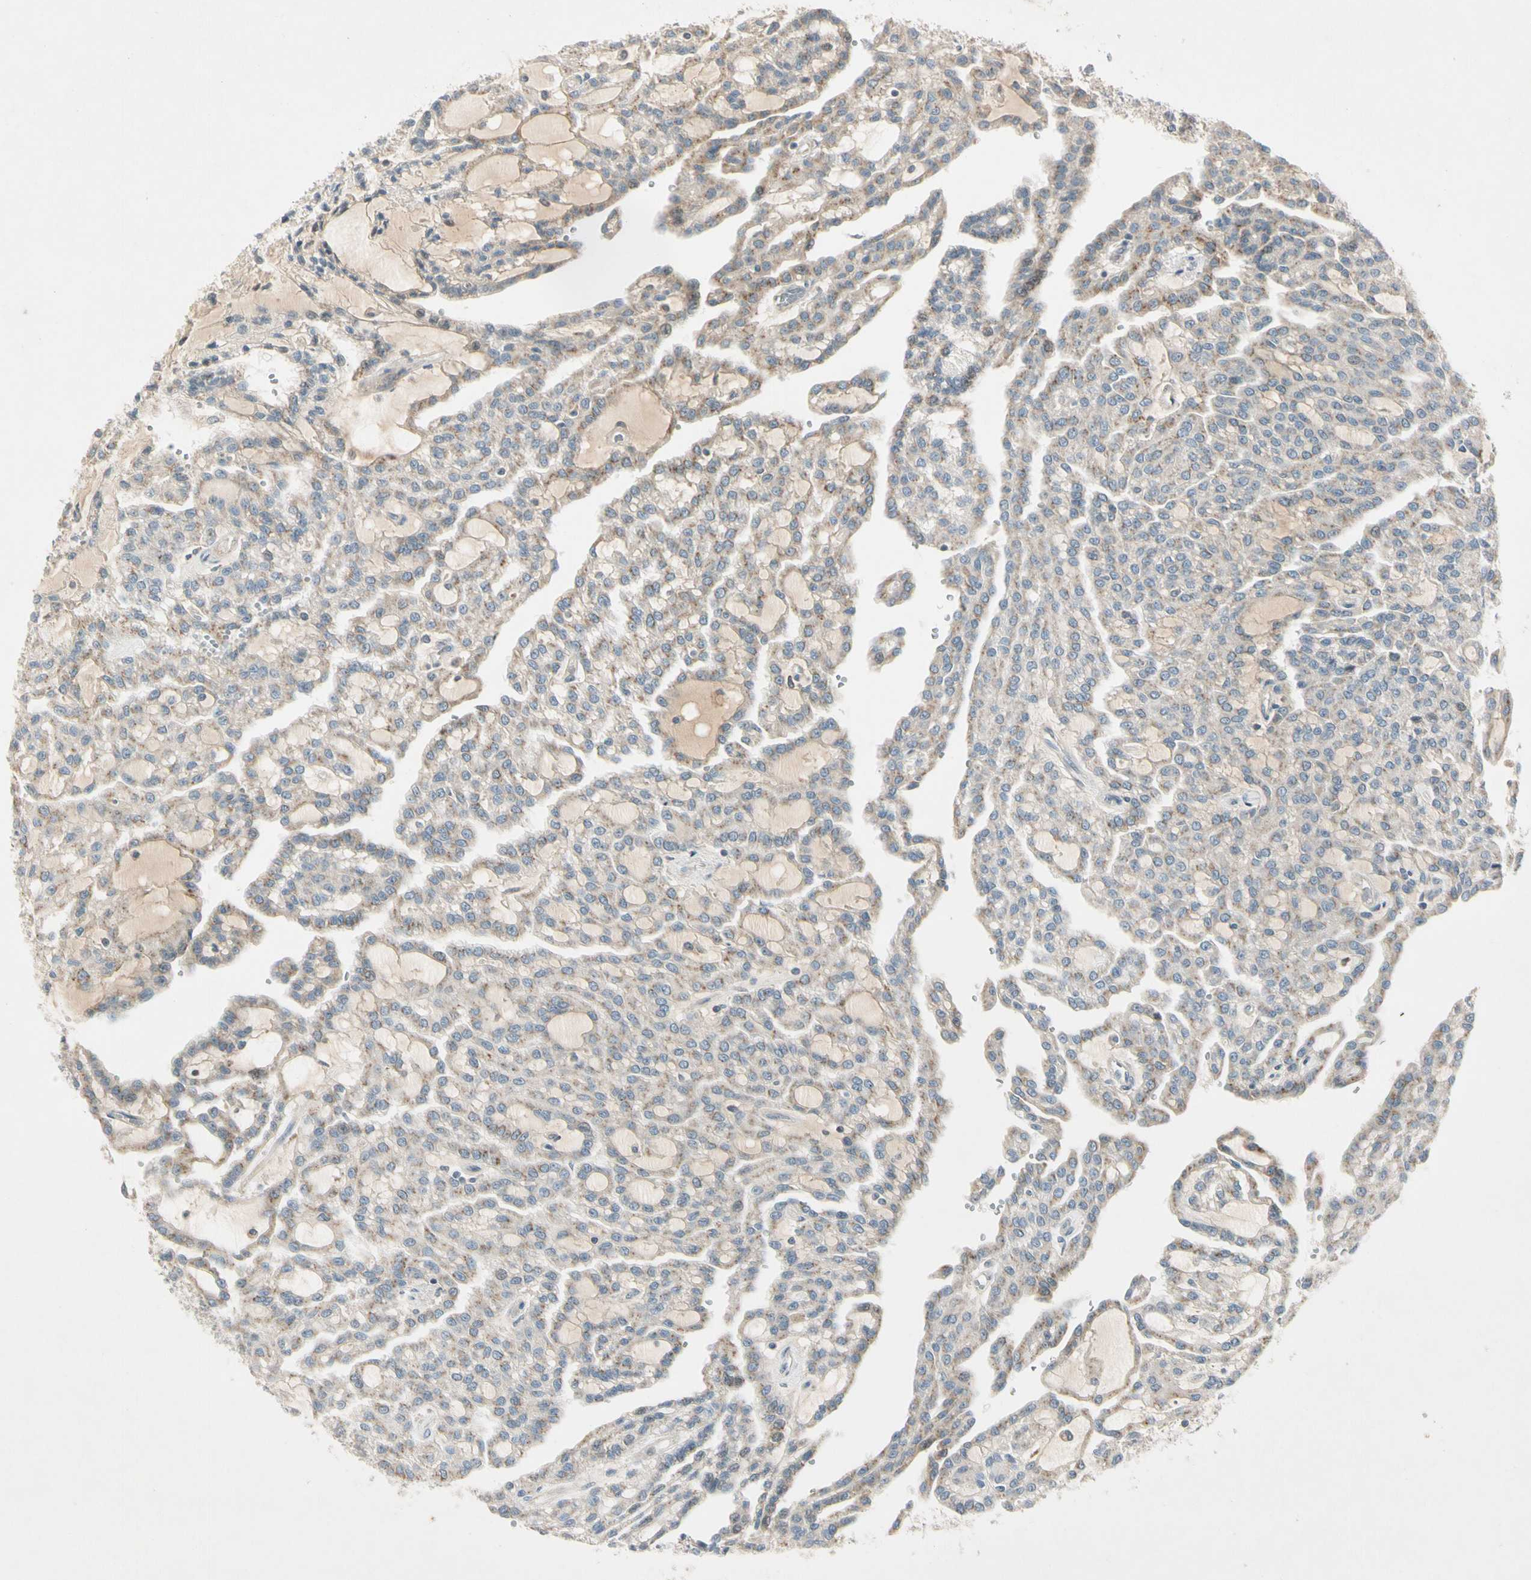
{"staining": {"intensity": "weak", "quantity": "25%-75%", "location": "cytoplasmic/membranous"}, "tissue": "renal cancer", "cell_type": "Tumor cells", "image_type": "cancer", "snomed": [{"axis": "morphology", "description": "Adenocarcinoma, NOS"}, {"axis": "topography", "description": "Kidney"}], "caption": "Renal adenocarcinoma tissue demonstrates weak cytoplasmic/membranous positivity in about 25%-75% of tumor cells, visualized by immunohistochemistry. (Stains: DAB (3,3'-diaminobenzidine) in brown, nuclei in blue, Microscopy: brightfield microscopy at high magnification).", "gene": "ICAM5", "patient": {"sex": "male", "age": 63}}